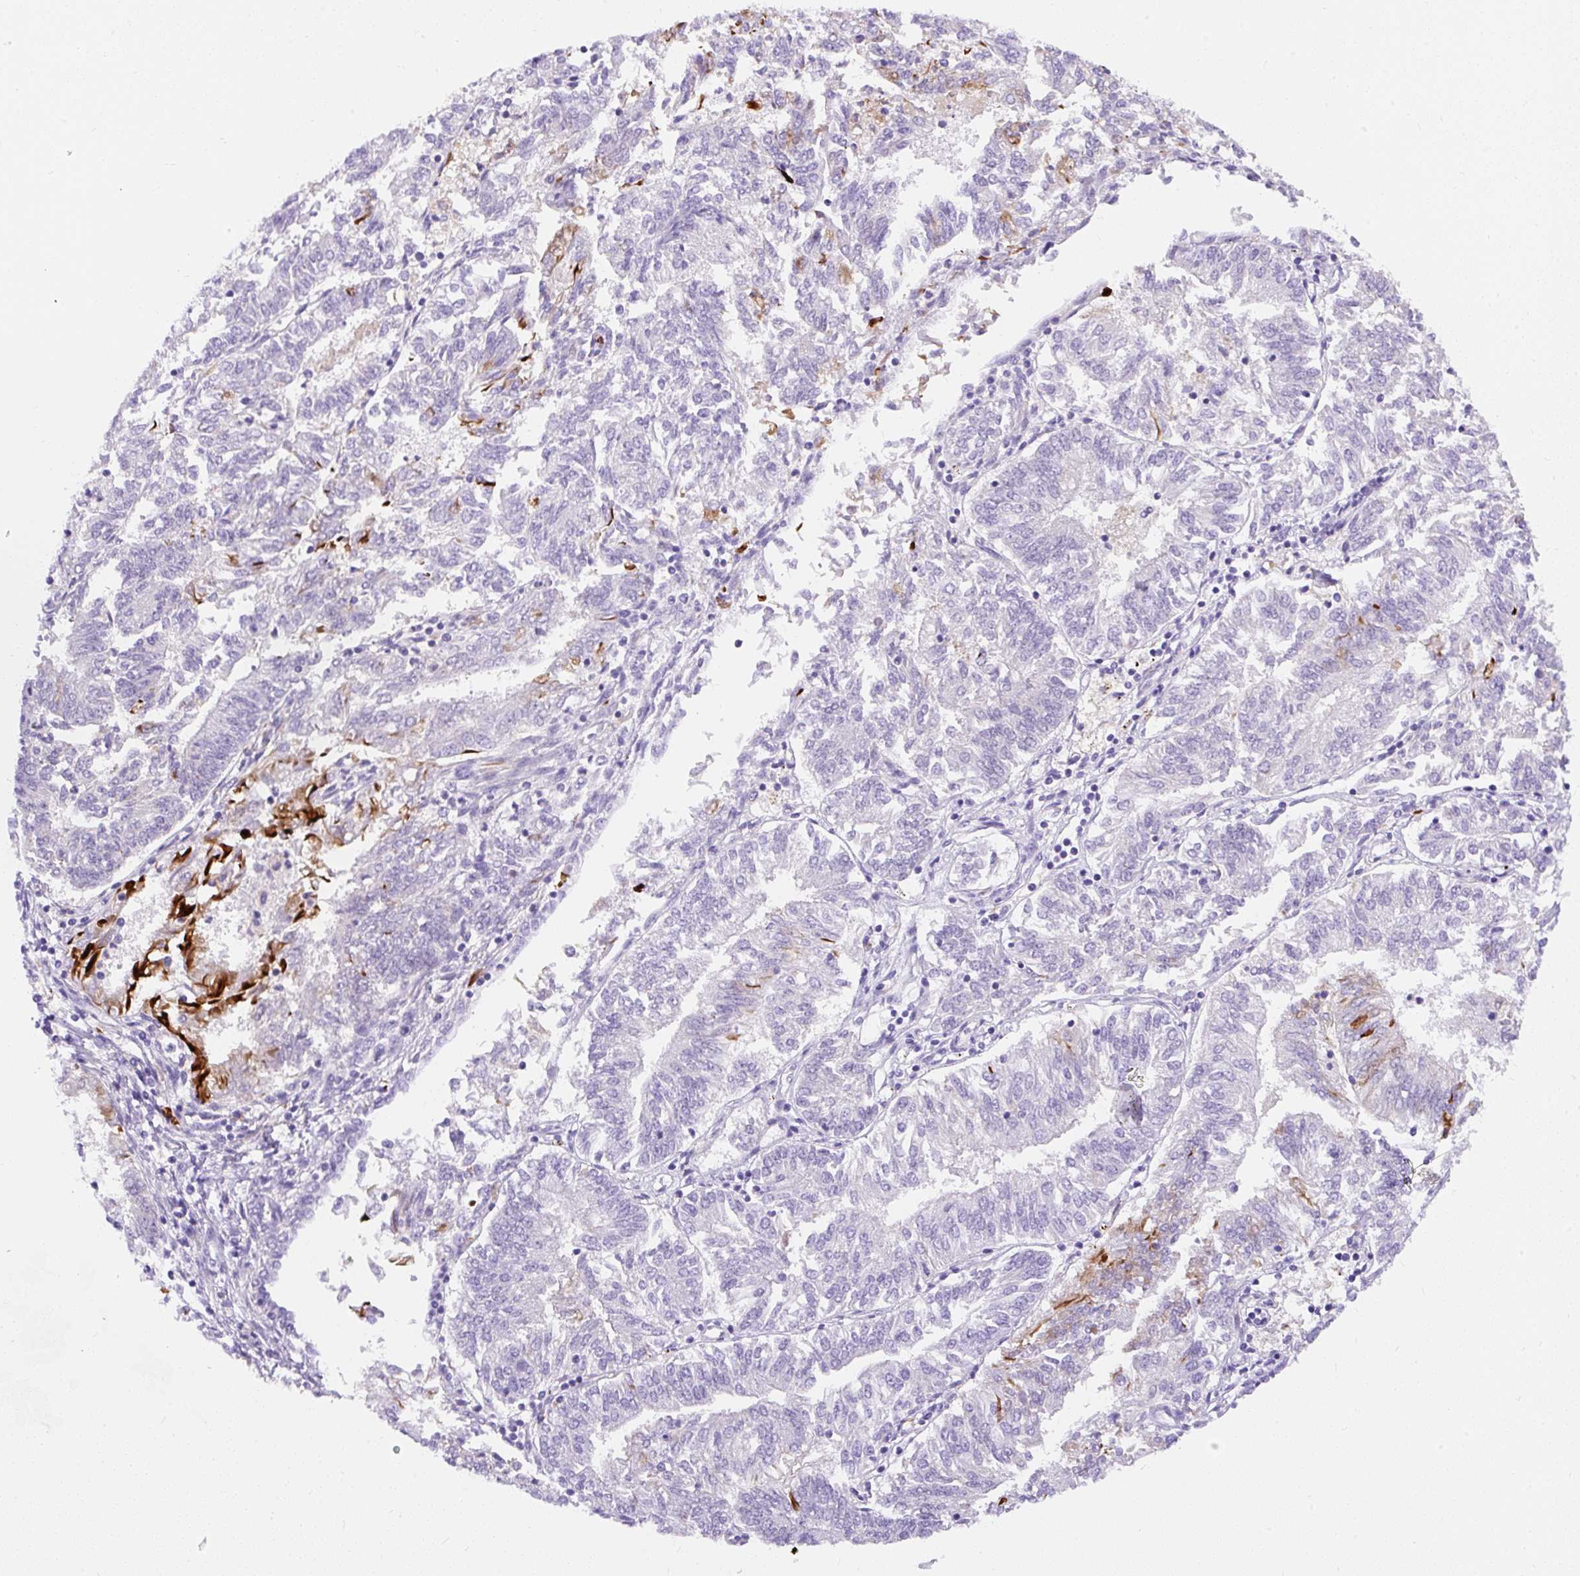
{"staining": {"intensity": "negative", "quantity": "none", "location": "none"}, "tissue": "endometrial cancer", "cell_type": "Tumor cells", "image_type": "cancer", "snomed": [{"axis": "morphology", "description": "Adenocarcinoma, NOS"}, {"axis": "topography", "description": "Endometrium"}], "caption": "Immunohistochemical staining of human endometrial adenocarcinoma displays no significant positivity in tumor cells.", "gene": "APOC4-APOC2", "patient": {"sex": "female", "age": 58}}